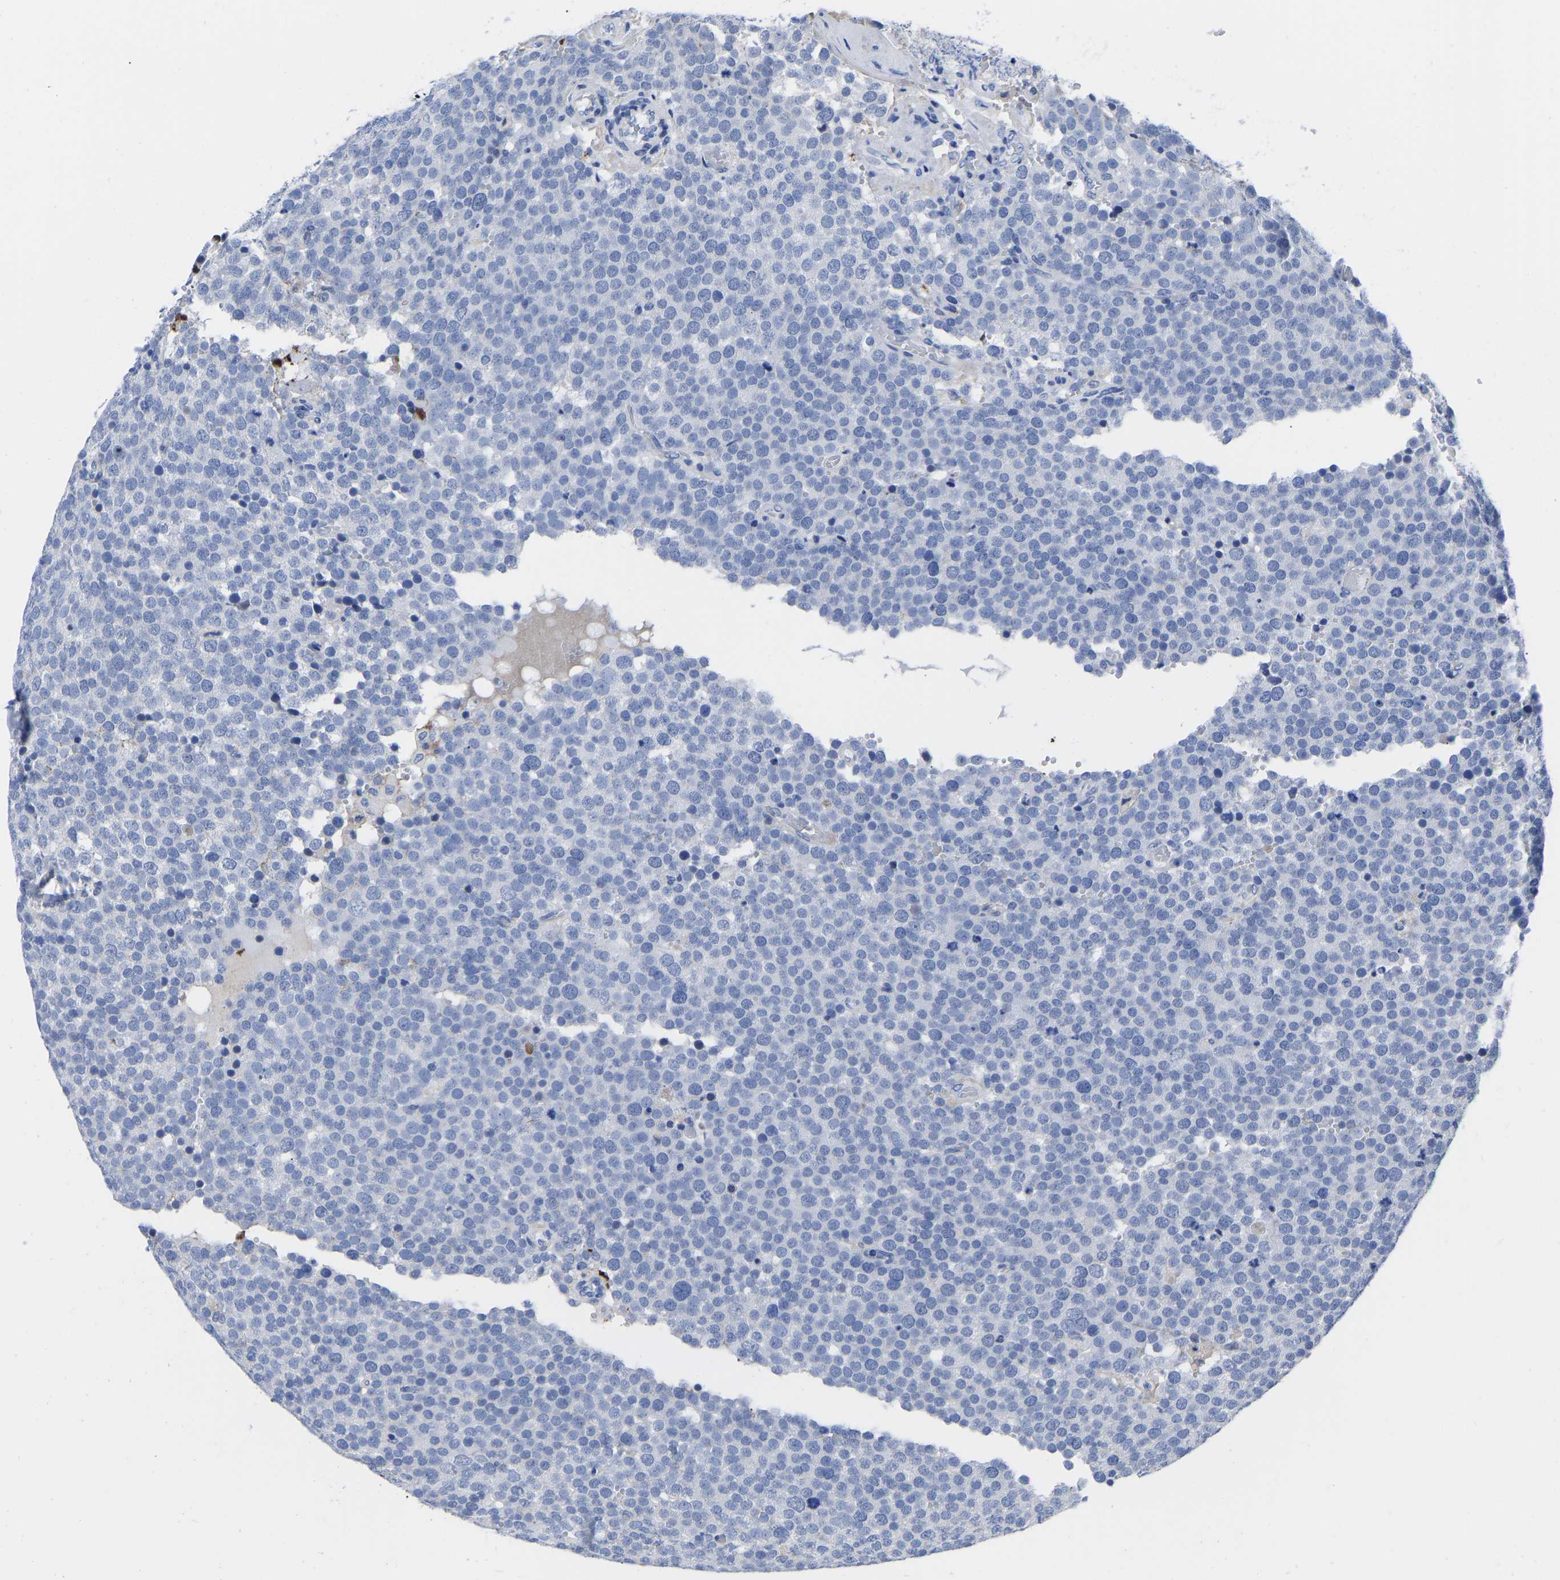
{"staining": {"intensity": "negative", "quantity": "none", "location": "none"}, "tissue": "testis cancer", "cell_type": "Tumor cells", "image_type": "cancer", "snomed": [{"axis": "morphology", "description": "Normal tissue, NOS"}, {"axis": "morphology", "description": "Seminoma, NOS"}, {"axis": "topography", "description": "Testis"}], "caption": "A histopathology image of human testis cancer (seminoma) is negative for staining in tumor cells.", "gene": "GPA33", "patient": {"sex": "male", "age": 71}}